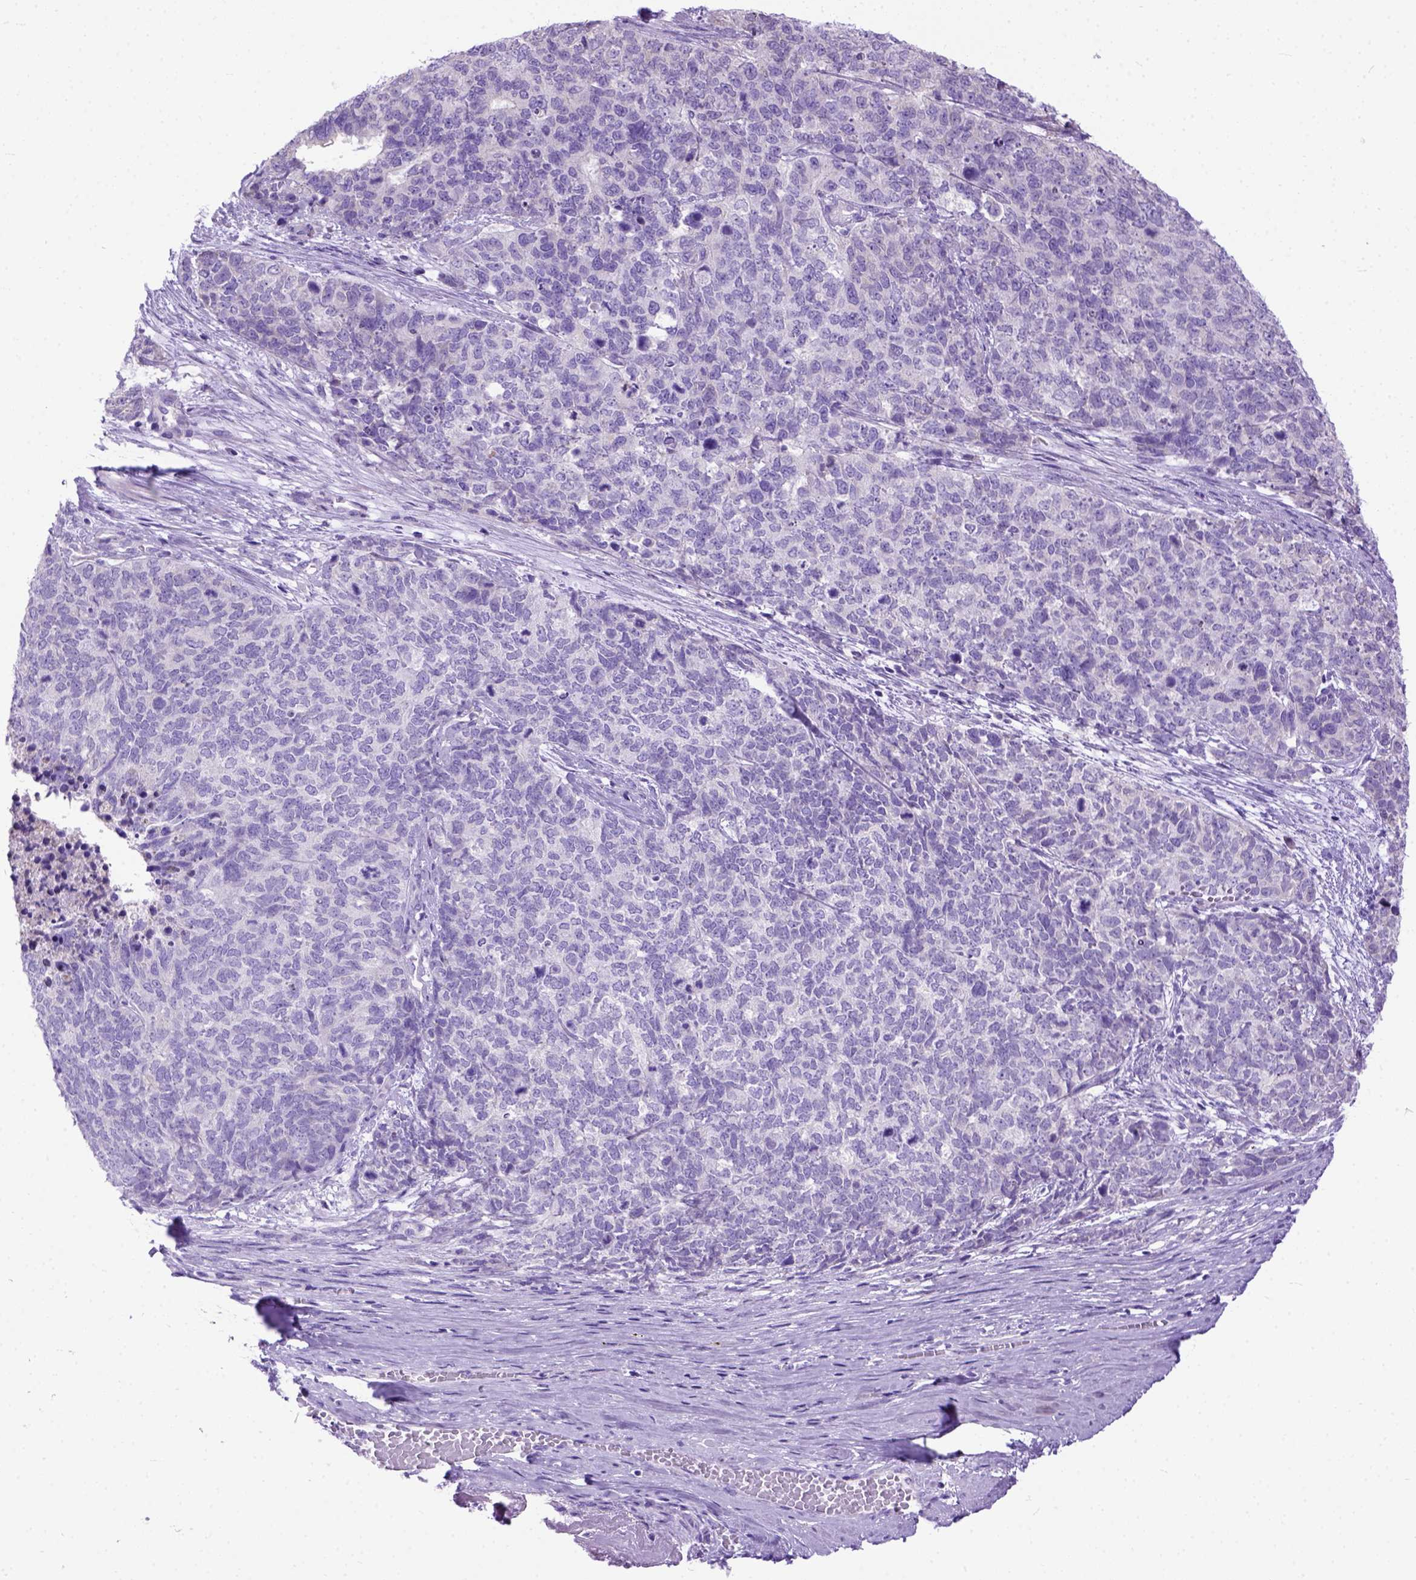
{"staining": {"intensity": "negative", "quantity": "none", "location": "none"}, "tissue": "cervical cancer", "cell_type": "Tumor cells", "image_type": "cancer", "snomed": [{"axis": "morphology", "description": "Squamous cell carcinoma, NOS"}, {"axis": "topography", "description": "Cervix"}], "caption": "This is an immunohistochemistry photomicrograph of cervical squamous cell carcinoma. There is no positivity in tumor cells.", "gene": "ODAD3", "patient": {"sex": "female", "age": 63}}